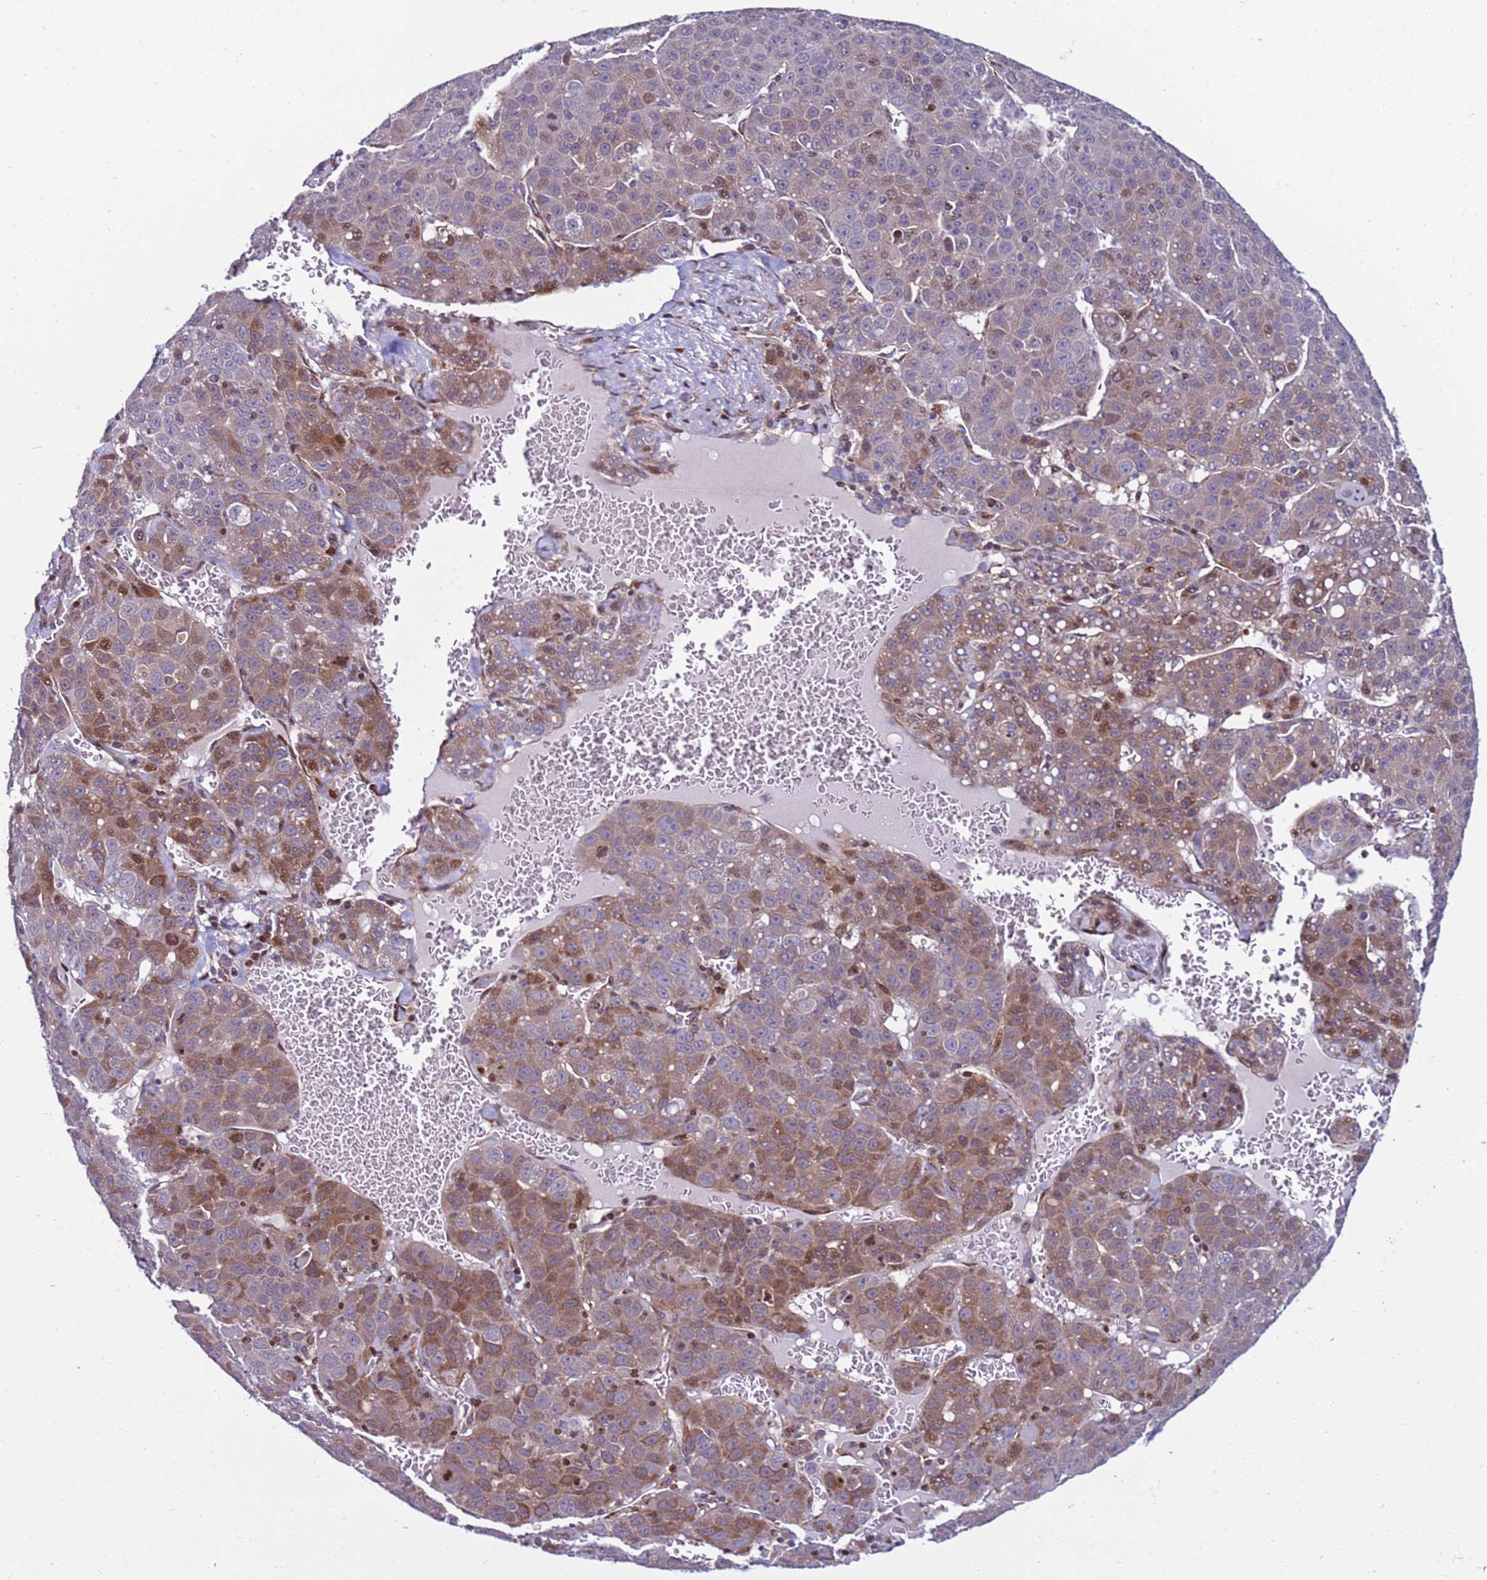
{"staining": {"intensity": "moderate", "quantity": "25%-75%", "location": "cytoplasmic/membranous,nuclear"}, "tissue": "liver cancer", "cell_type": "Tumor cells", "image_type": "cancer", "snomed": [{"axis": "morphology", "description": "Carcinoma, Hepatocellular, NOS"}, {"axis": "topography", "description": "Liver"}], "caption": "Tumor cells display moderate cytoplasmic/membranous and nuclear positivity in approximately 25%-75% of cells in liver cancer (hepatocellular carcinoma). Nuclei are stained in blue.", "gene": "WBP11", "patient": {"sex": "female", "age": 53}}